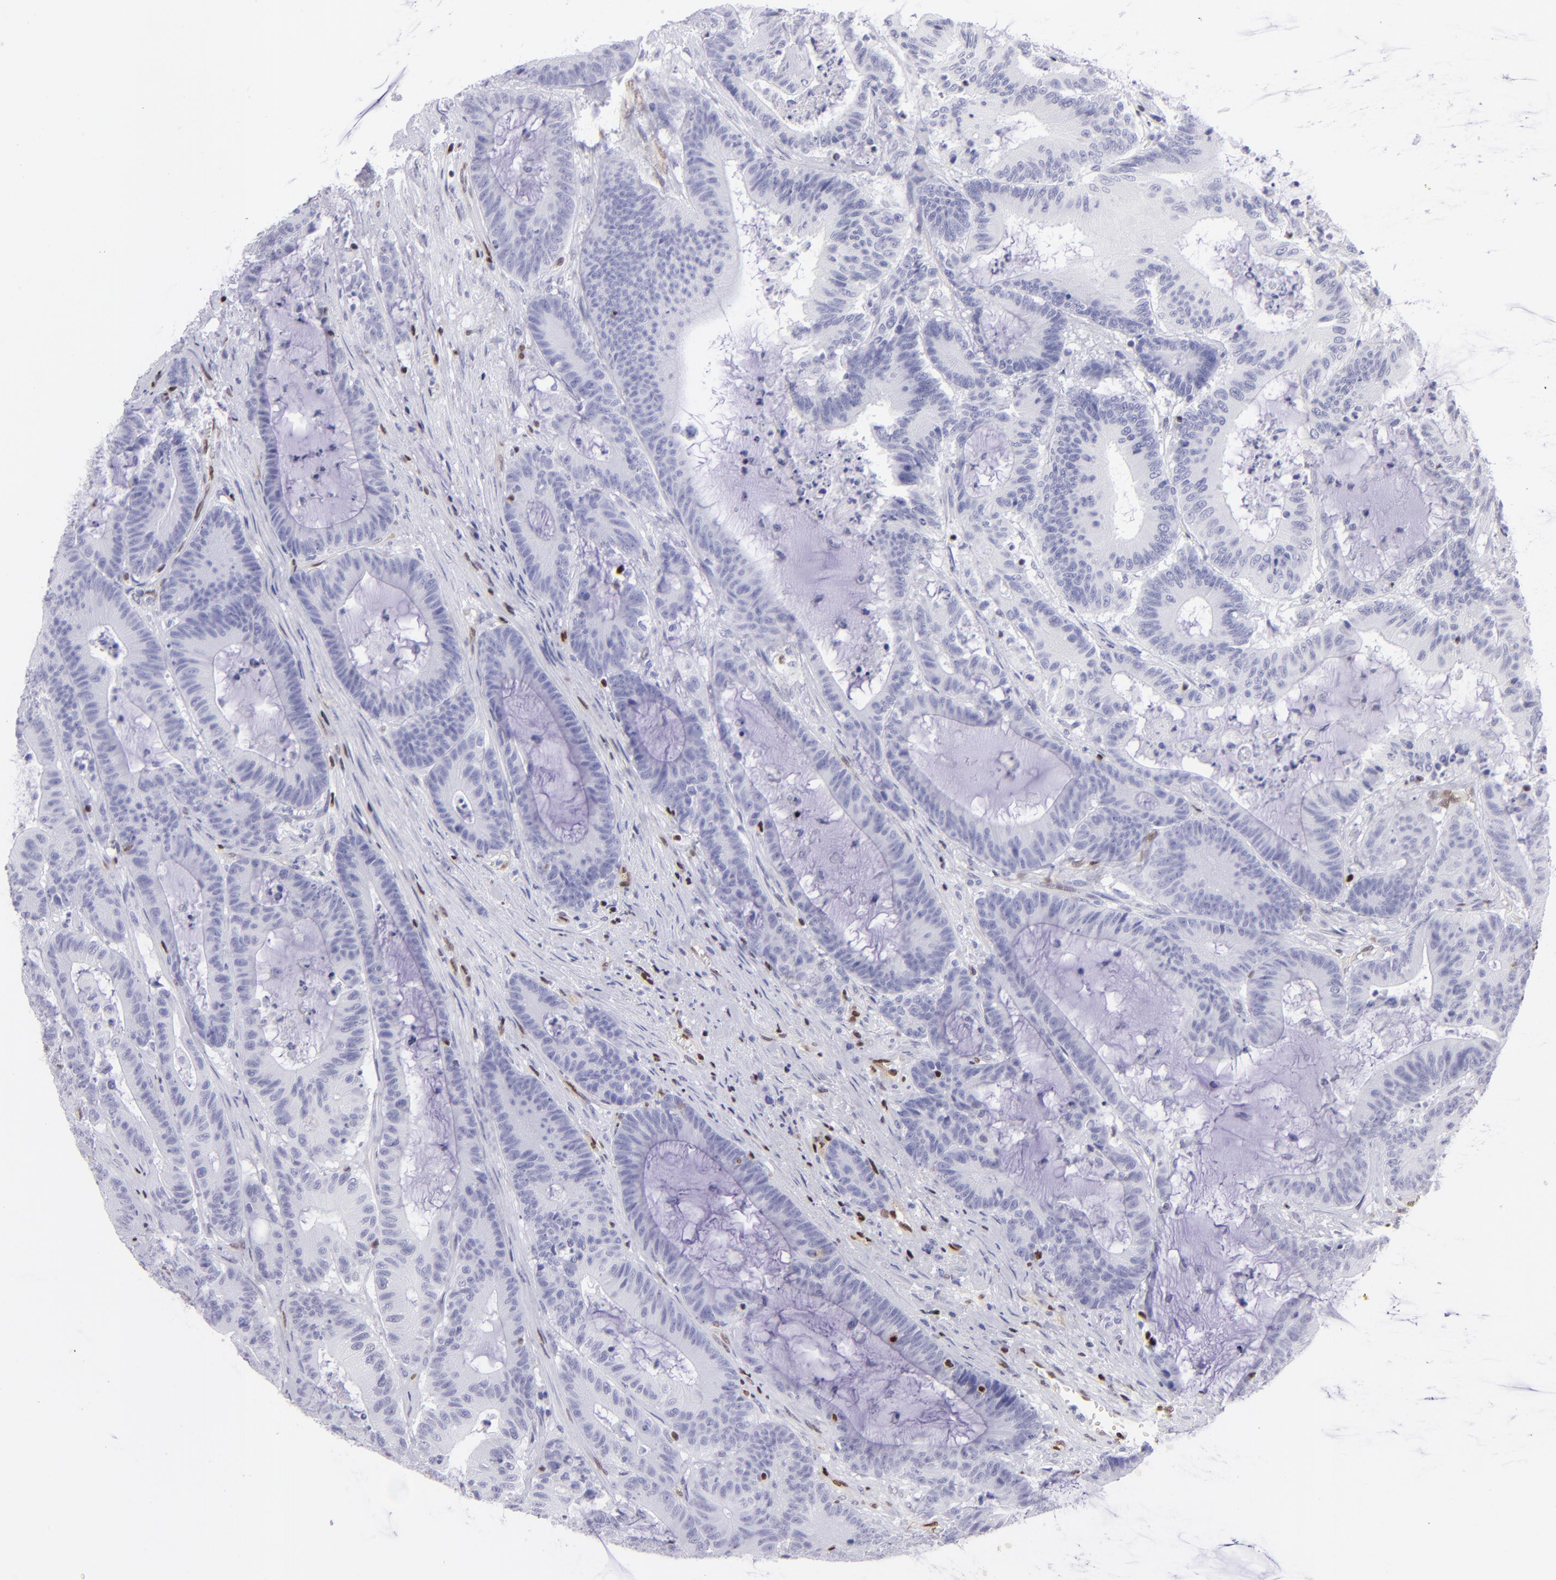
{"staining": {"intensity": "negative", "quantity": "none", "location": "none"}, "tissue": "colorectal cancer", "cell_type": "Tumor cells", "image_type": "cancer", "snomed": [{"axis": "morphology", "description": "Adenocarcinoma, NOS"}, {"axis": "topography", "description": "Colon"}], "caption": "Tumor cells are negative for protein expression in human colorectal cancer (adenocarcinoma).", "gene": "ETS1", "patient": {"sex": "female", "age": 84}}